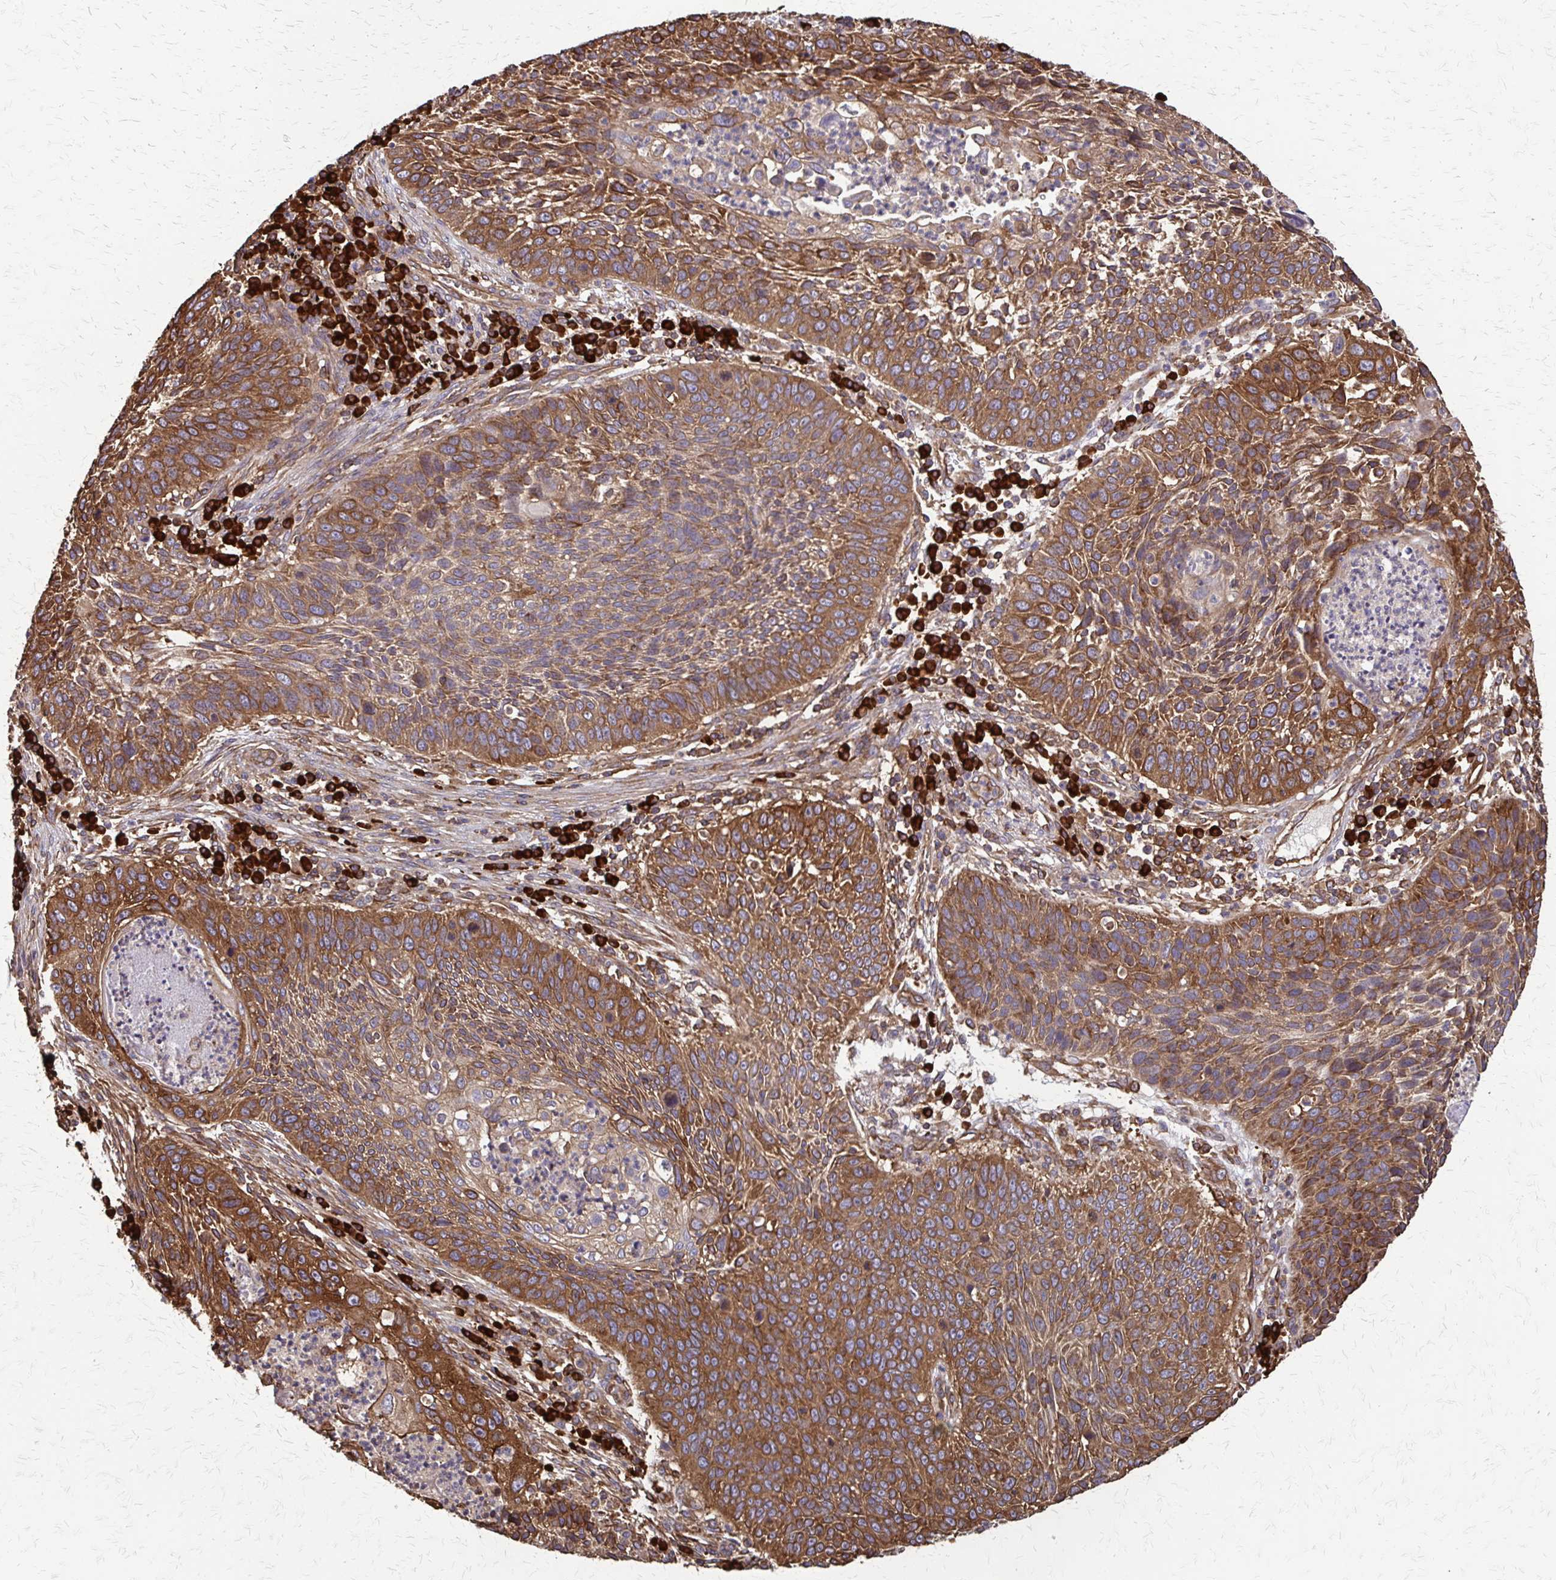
{"staining": {"intensity": "moderate", "quantity": ">75%", "location": "cytoplasmic/membranous"}, "tissue": "lung cancer", "cell_type": "Tumor cells", "image_type": "cancer", "snomed": [{"axis": "morphology", "description": "Squamous cell carcinoma, NOS"}, {"axis": "morphology", "description": "Squamous cell carcinoma, metastatic, NOS"}, {"axis": "topography", "description": "Lung"}, {"axis": "topography", "description": "Pleura, NOS"}], "caption": "Lung cancer stained with a brown dye demonstrates moderate cytoplasmic/membranous positive staining in approximately >75% of tumor cells.", "gene": "EEF2", "patient": {"sex": "male", "age": 72}}